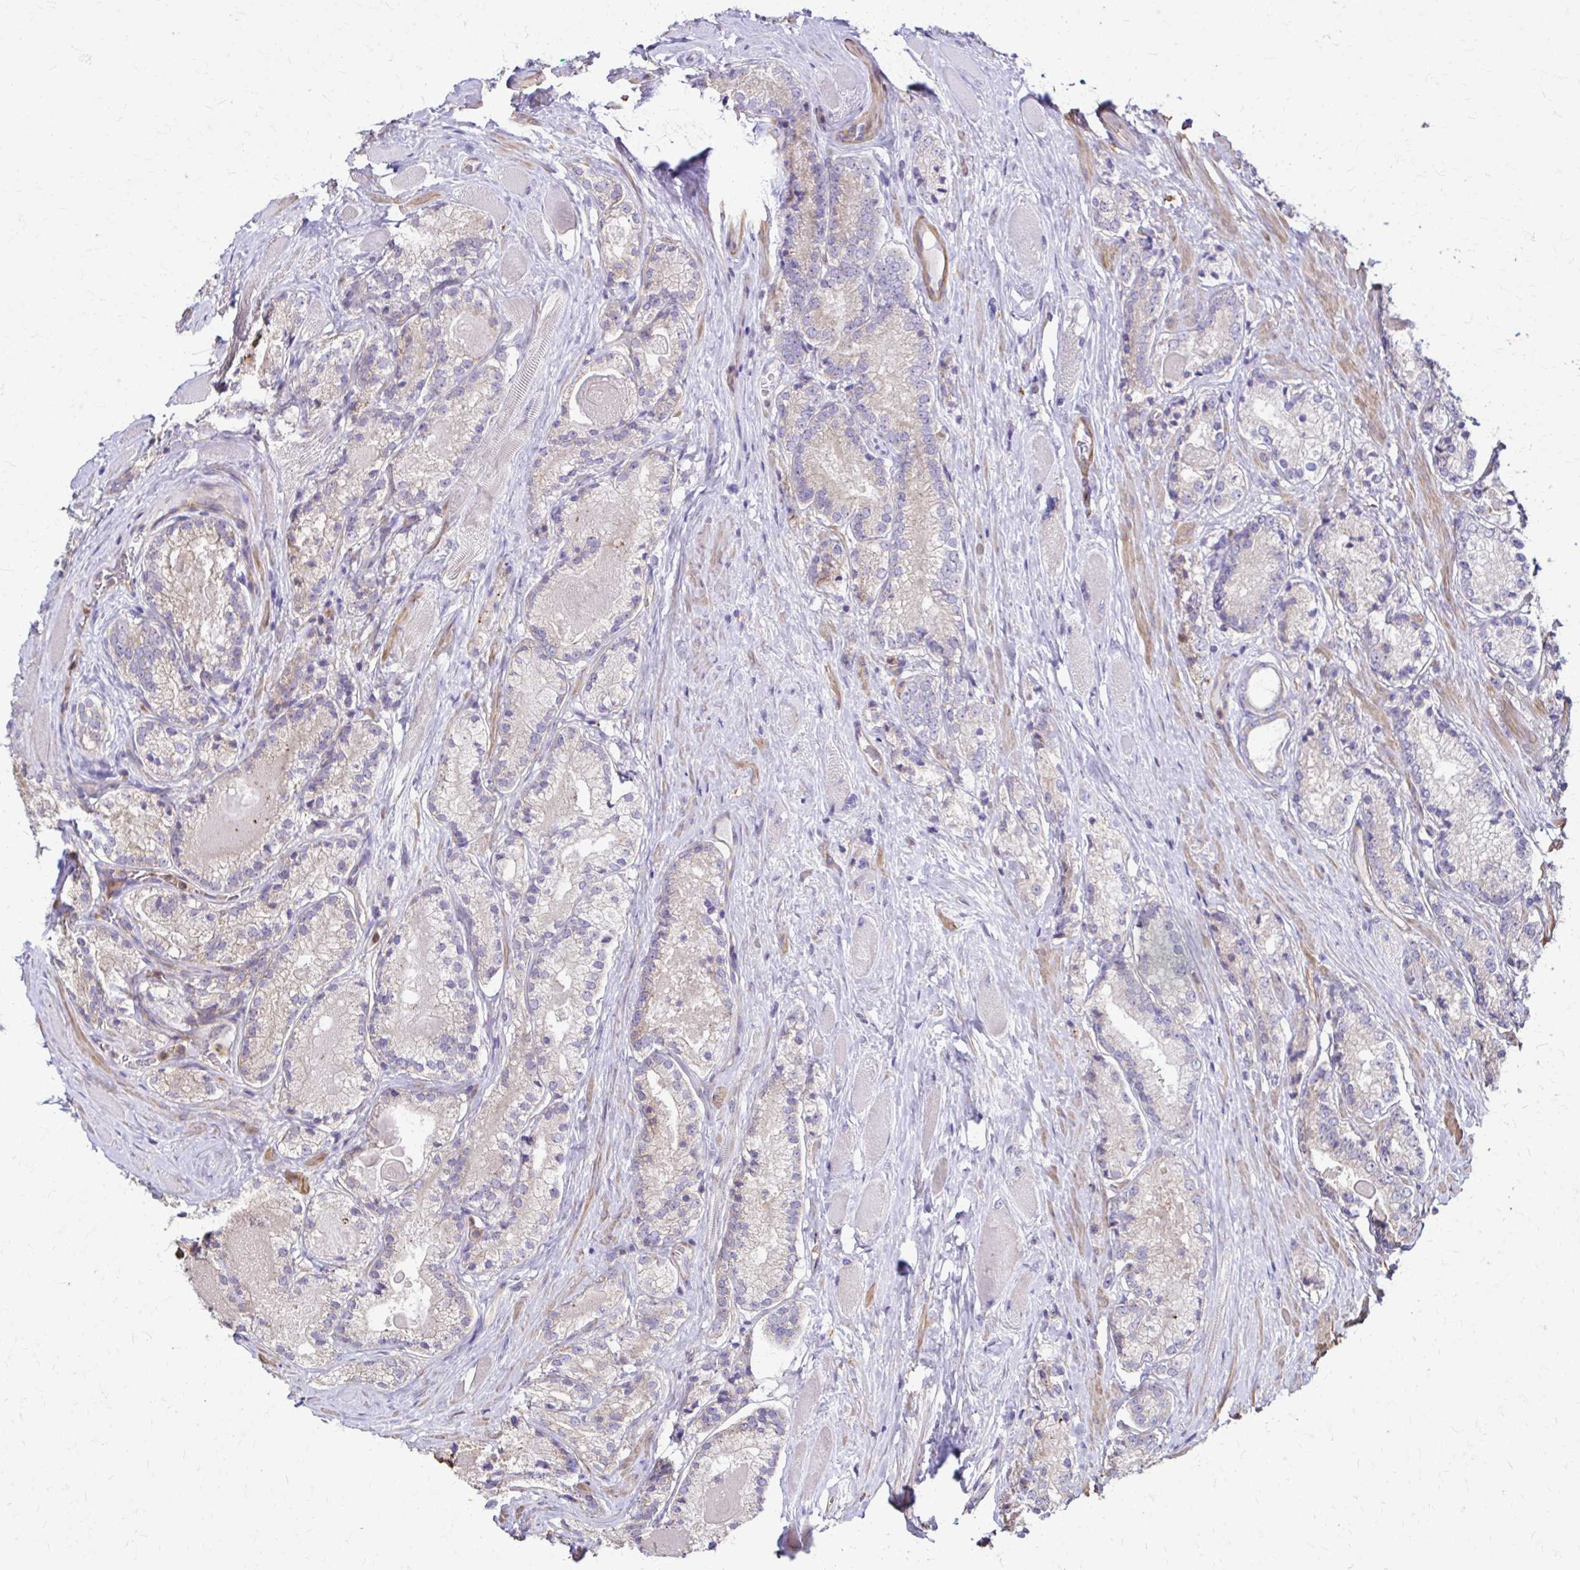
{"staining": {"intensity": "negative", "quantity": "none", "location": "none"}, "tissue": "prostate cancer", "cell_type": "Tumor cells", "image_type": "cancer", "snomed": [{"axis": "morphology", "description": "Adenocarcinoma, NOS"}, {"axis": "morphology", "description": "Adenocarcinoma, Low grade"}, {"axis": "topography", "description": "Prostate"}], "caption": "Immunohistochemical staining of human low-grade adenocarcinoma (prostate) demonstrates no significant staining in tumor cells.", "gene": "DSP", "patient": {"sex": "male", "age": 68}}